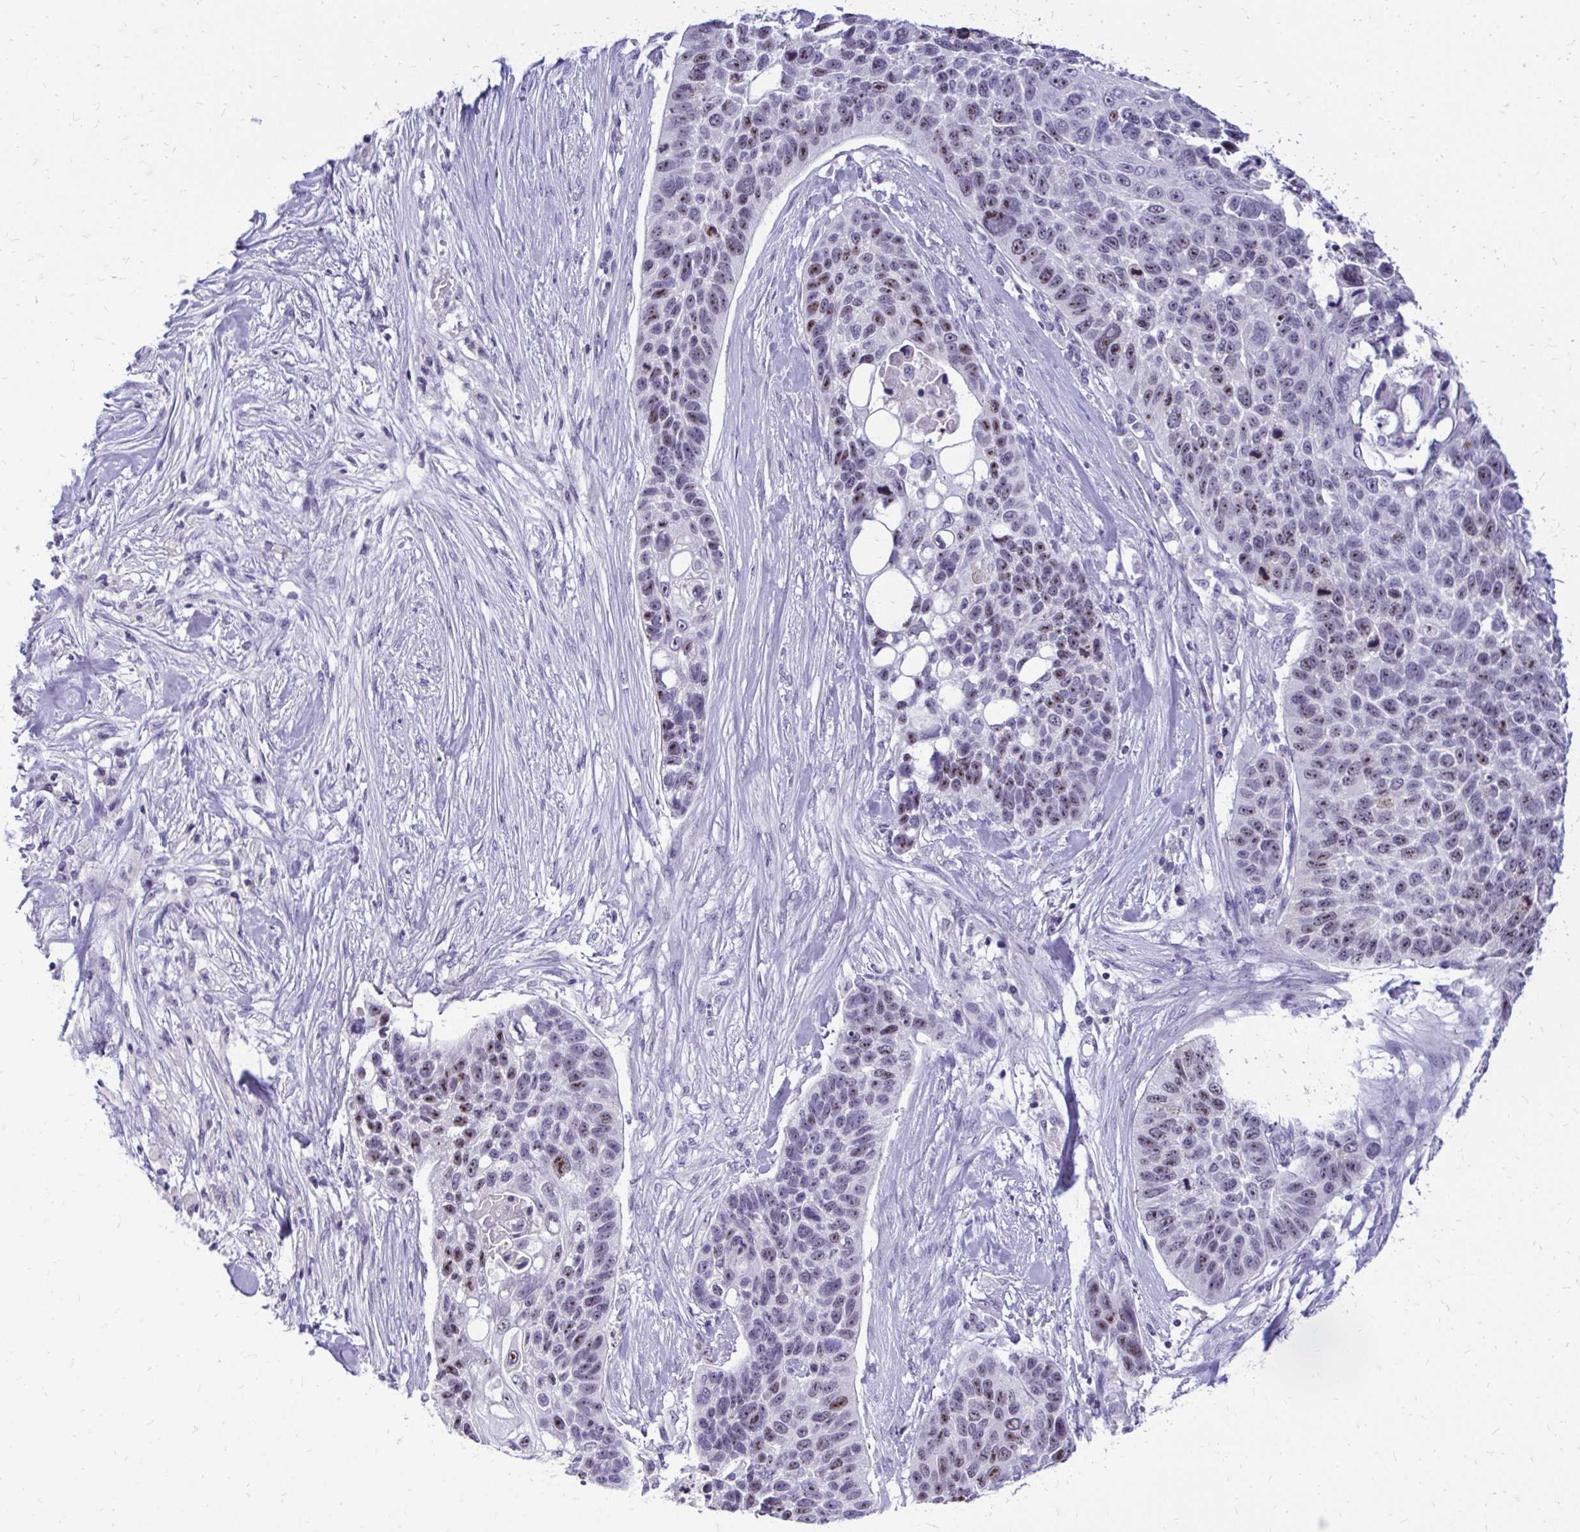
{"staining": {"intensity": "weak", "quantity": "<25%", "location": "nuclear"}, "tissue": "lung cancer", "cell_type": "Tumor cells", "image_type": "cancer", "snomed": [{"axis": "morphology", "description": "Squamous cell carcinoma, NOS"}, {"axis": "topography", "description": "Lung"}], "caption": "Protein analysis of lung squamous cell carcinoma shows no significant staining in tumor cells.", "gene": "NIFK", "patient": {"sex": "male", "age": 62}}